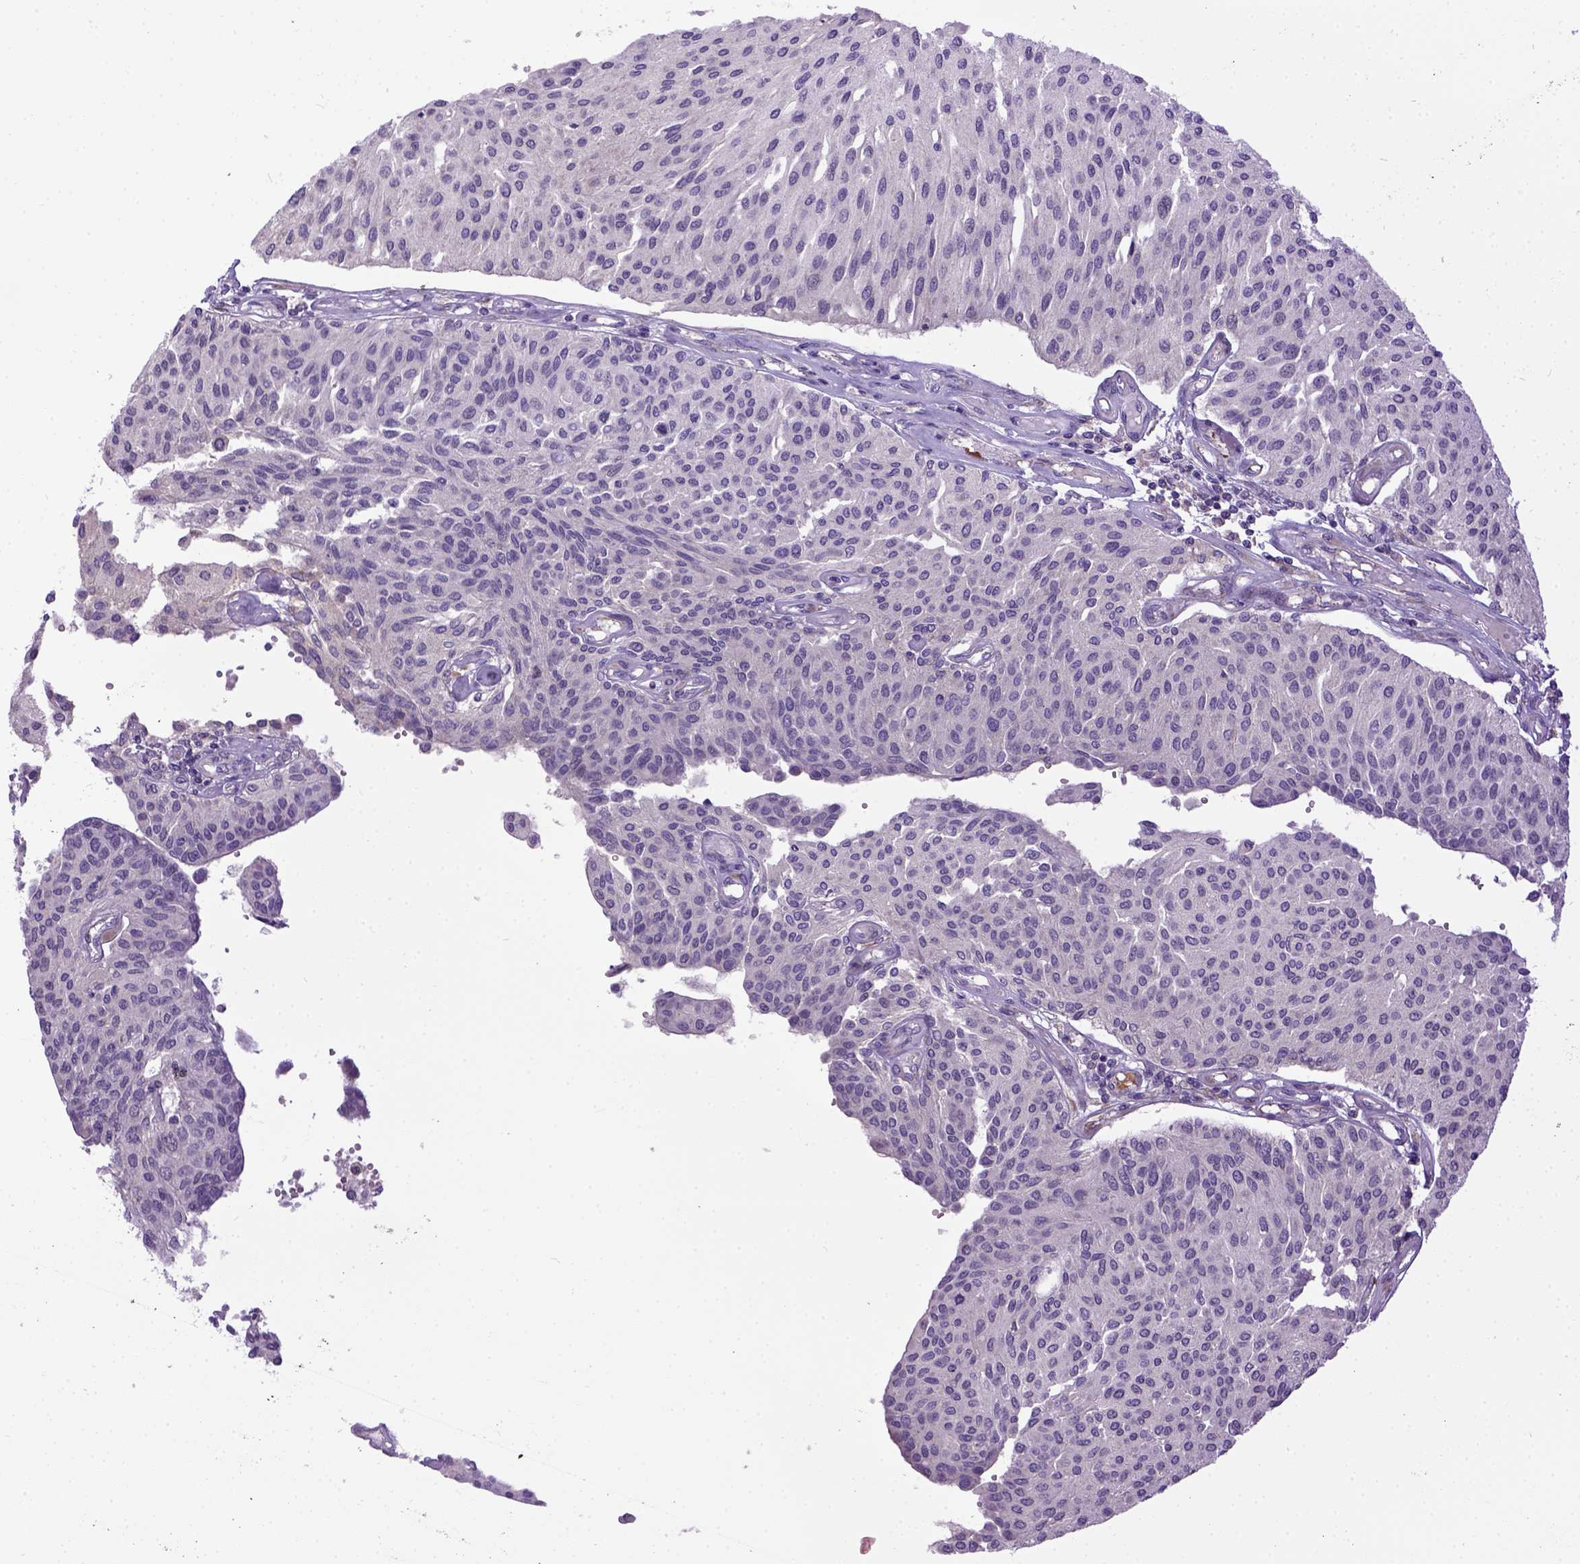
{"staining": {"intensity": "negative", "quantity": "none", "location": "none"}, "tissue": "urothelial cancer", "cell_type": "Tumor cells", "image_type": "cancer", "snomed": [{"axis": "morphology", "description": "Urothelial carcinoma, NOS"}, {"axis": "topography", "description": "Urinary bladder"}], "caption": "Immunohistochemistry (IHC) of human urothelial cancer shows no positivity in tumor cells. Brightfield microscopy of immunohistochemistry (IHC) stained with DAB (3,3'-diaminobenzidine) (brown) and hematoxylin (blue), captured at high magnification.", "gene": "NEK5", "patient": {"sex": "male", "age": 55}}